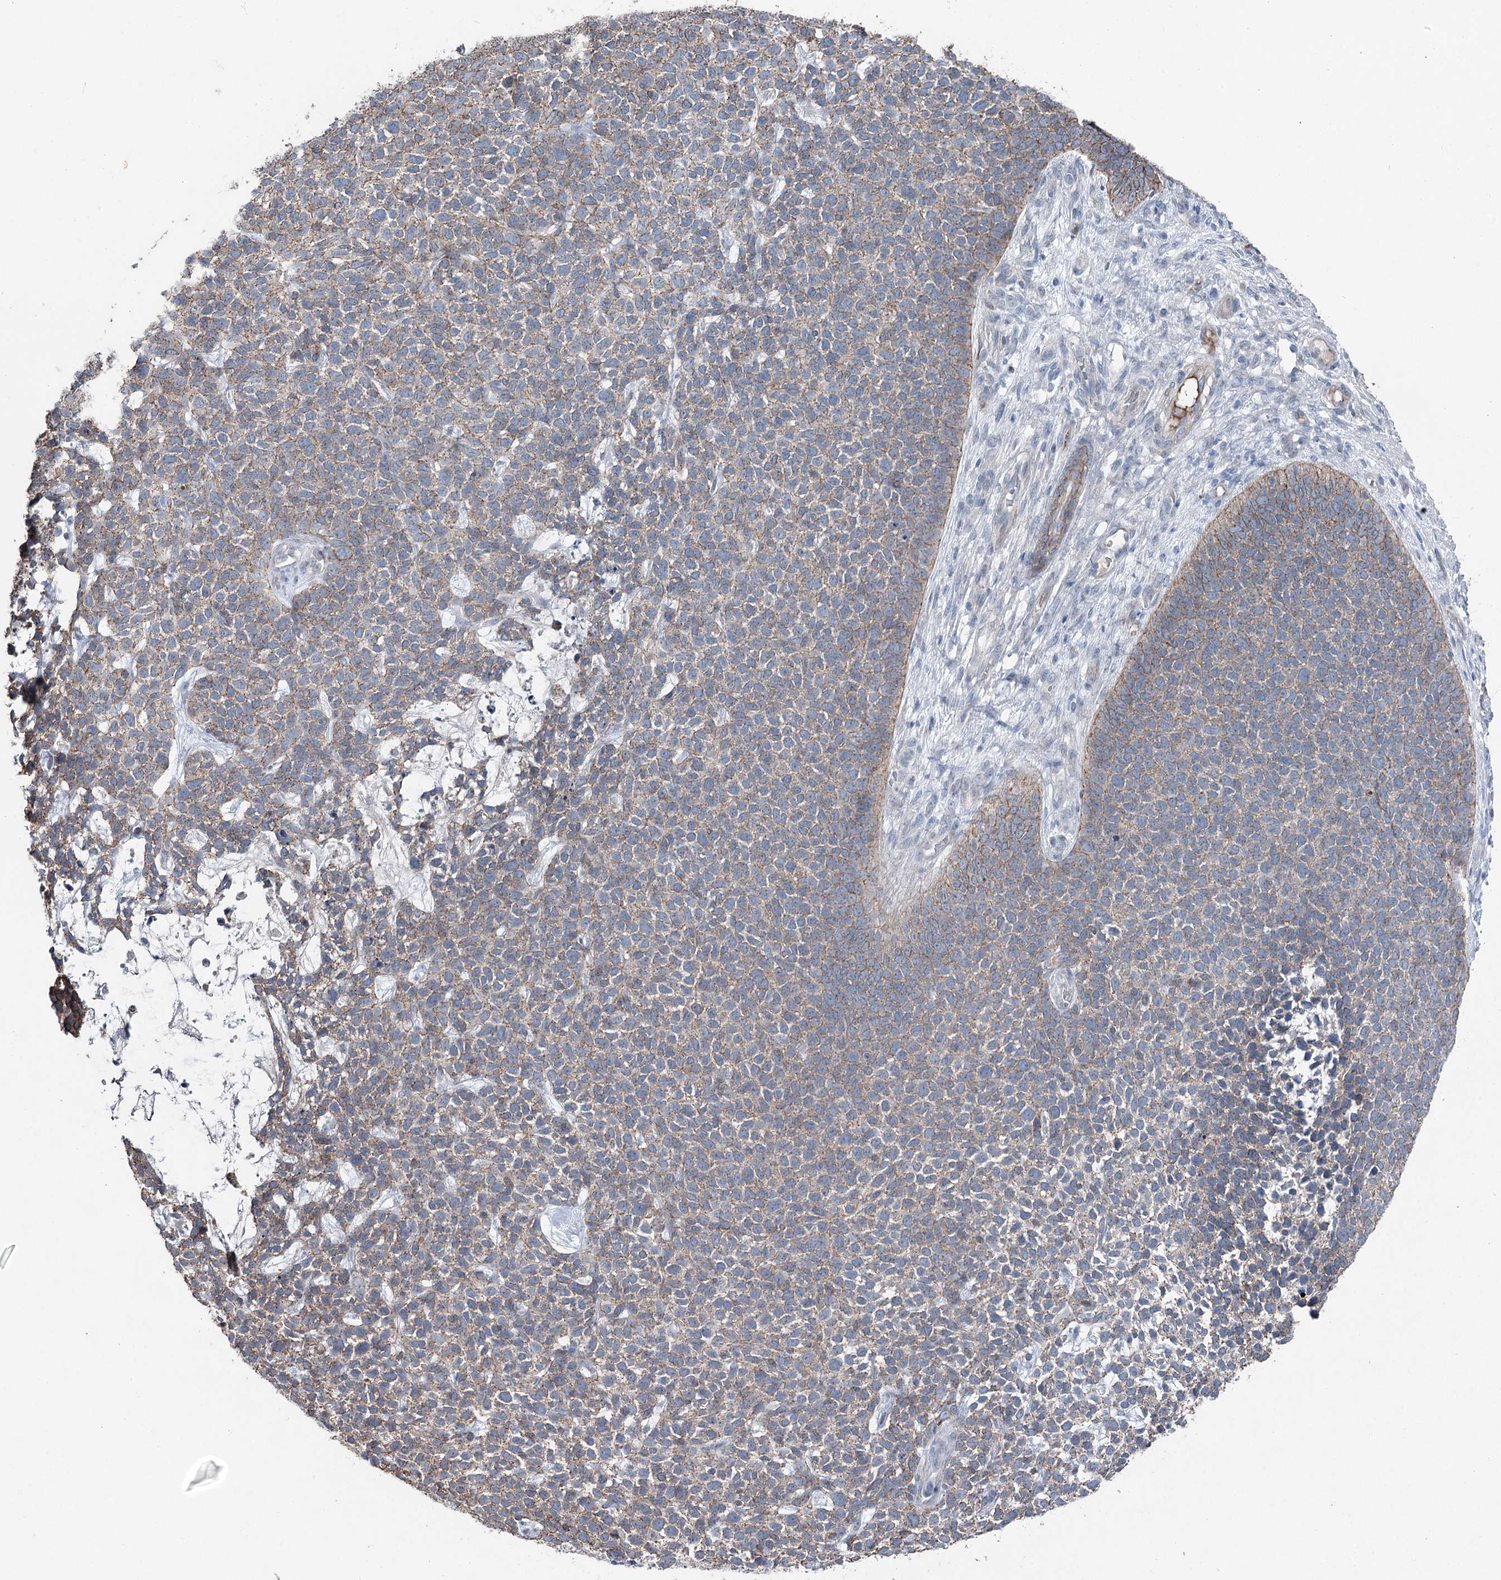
{"staining": {"intensity": "moderate", "quantity": "25%-75%", "location": "cytoplasmic/membranous"}, "tissue": "skin cancer", "cell_type": "Tumor cells", "image_type": "cancer", "snomed": [{"axis": "morphology", "description": "Basal cell carcinoma"}, {"axis": "topography", "description": "Skin"}], "caption": "An IHC micrograph of tumor tissue is shown. Protein staining in brown labels moderate cytoplasmic/membranous positivity in skin cancer (basal cell carcinoma) within tumor cells.", "gene": "FAM120B", "patient": {"sex": "female", "age": 84}}